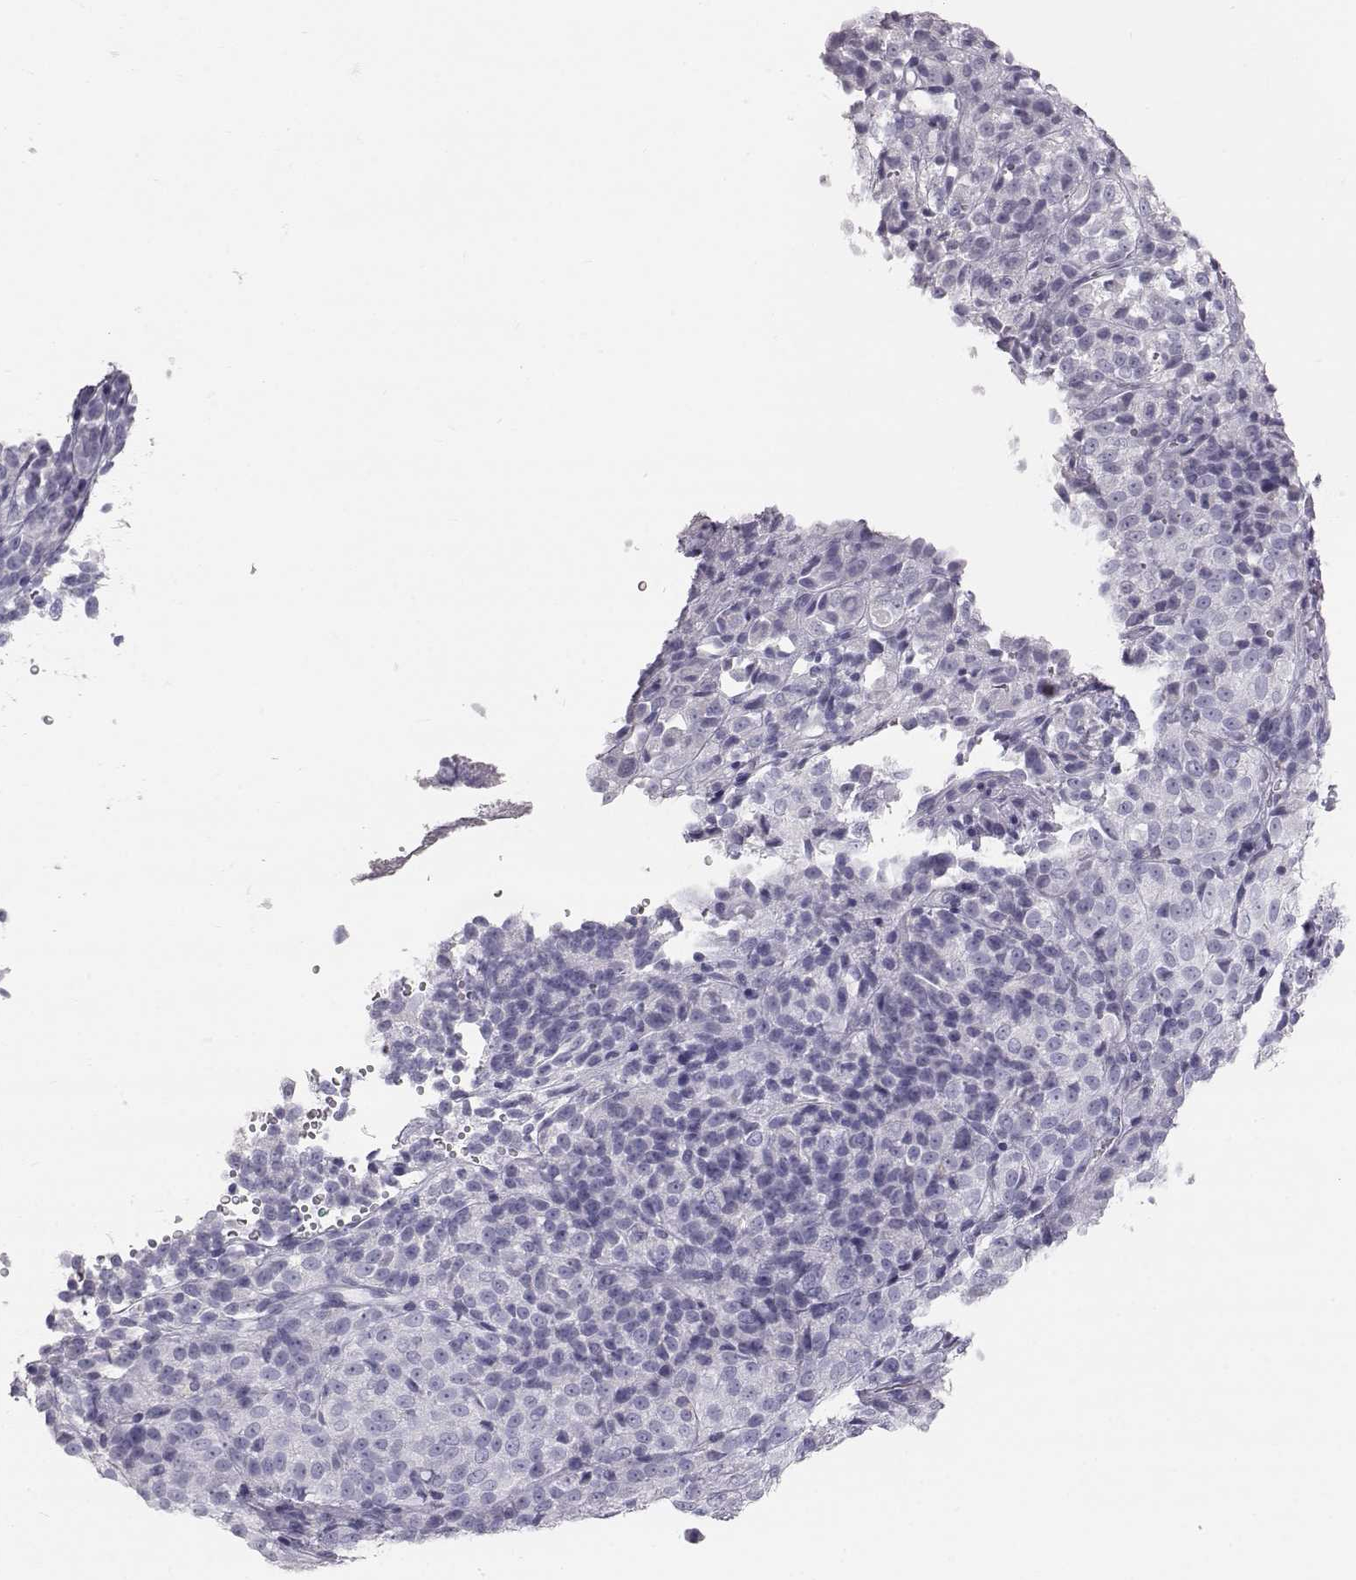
{"staining": {"intensity": "negative", "quantity": "none", "location": "none"}, "tissue": "melanoma", "cell_type": "Tumor cells", "image_type": "cancer", "snomed": [{"axis": "morphology", "description": "Malignant melanoma, Metastatic site"}, {"axis": "topography", "description": "Brain"}], "caption": "Tumor cells are negative for protein expression in human melanoma. (Stains: DAB IHC with hematoxylin counter stain, Microscopy: brightfield microscopy at high magnification).", "gene": "KRT33A", "patient": {"sex": "female", "age": 56}}